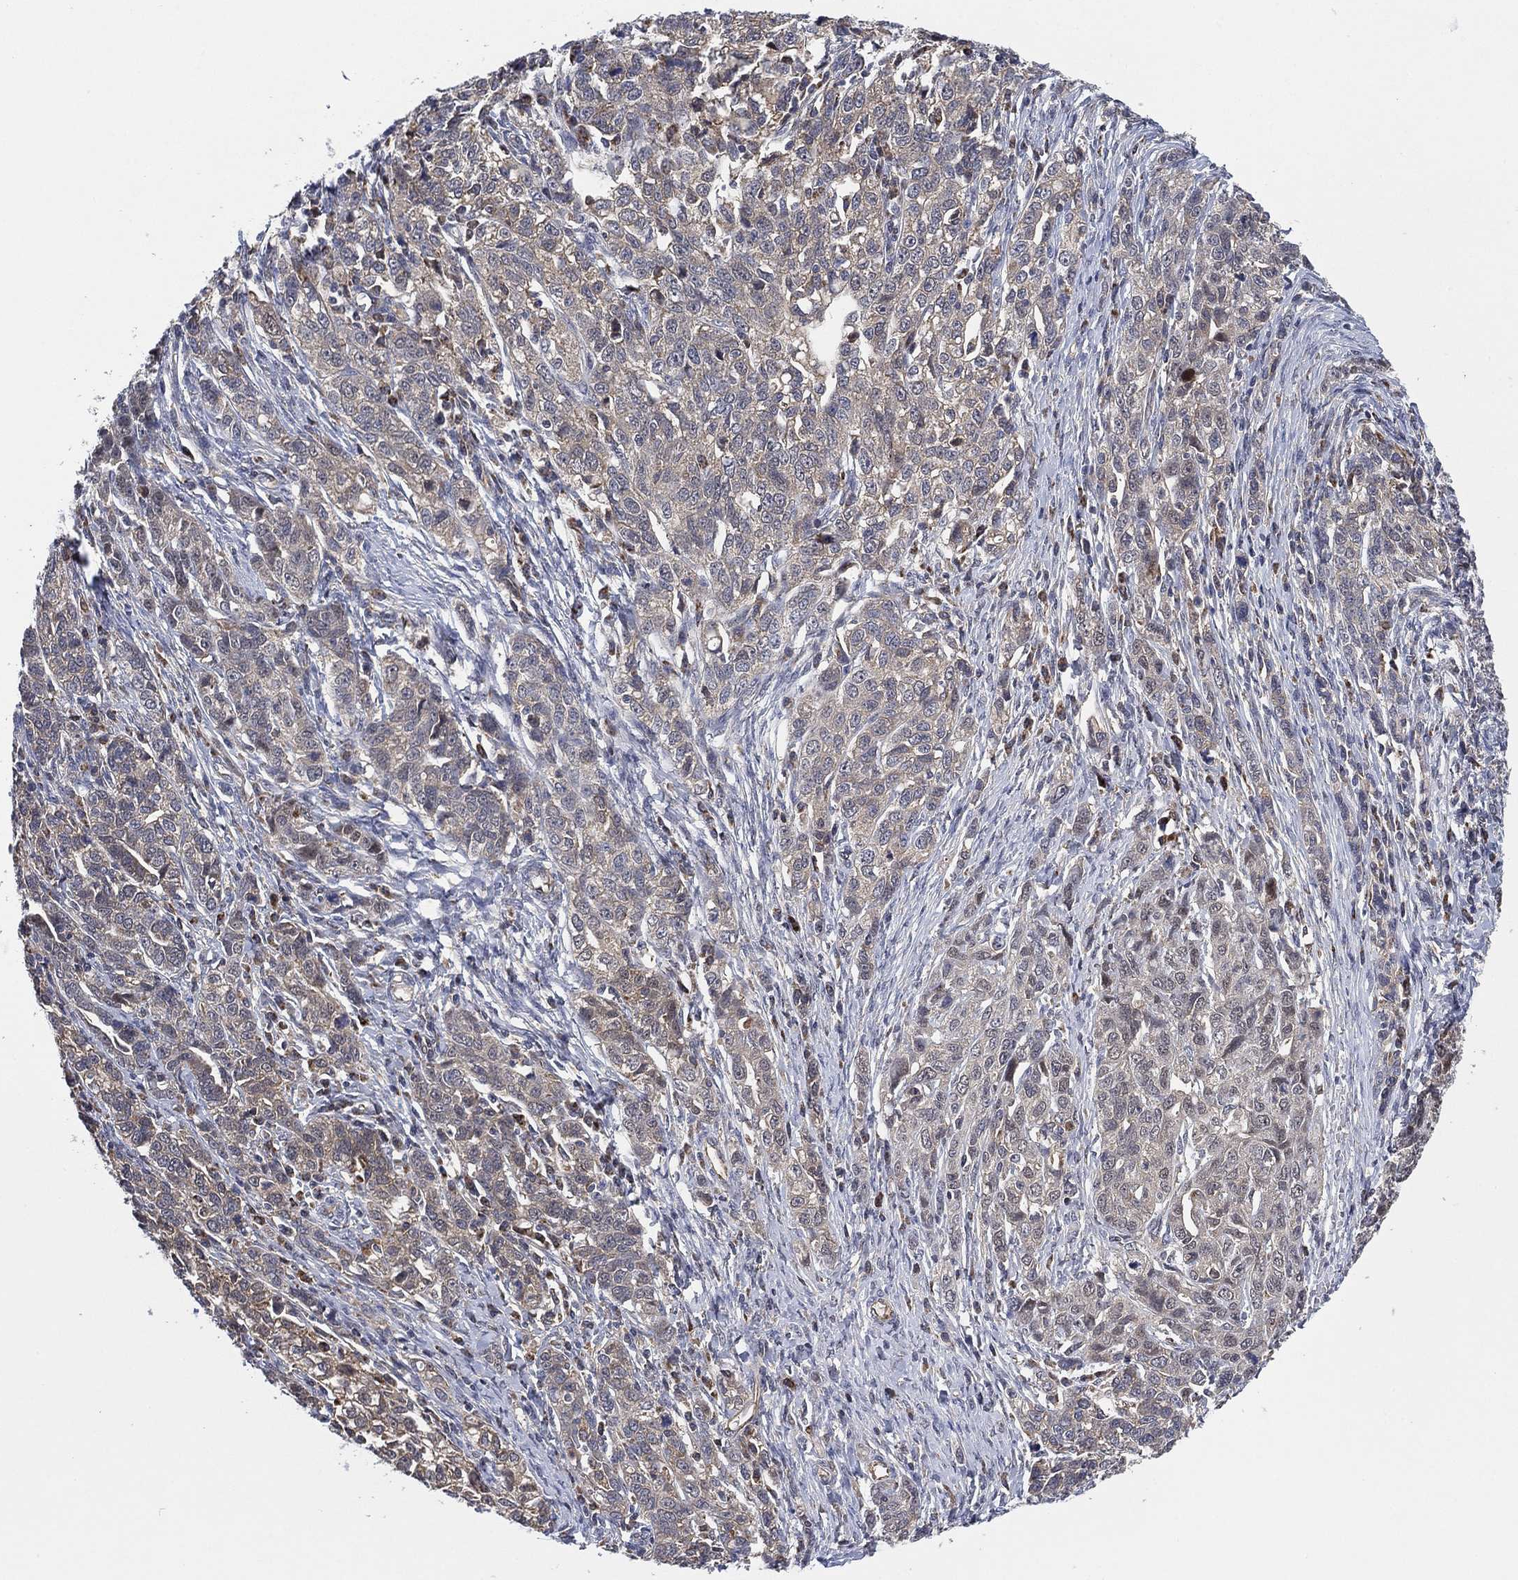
{"staining": {"intensity": "negative", "quantity": "none", "location": "none"}, "tissue": "ovarian cancer", "cell_type": "Tumor cells", "image_type": "cancer", "snomed": [{"axis": "morphology", "description": "Cystadenocarcinoma, serous, NOS"}, {"axis": "topography", "description": "Ovary"}], "caption": "Tumor cells are negative for brown protein staining in ovarian cancer. (Brightfield microscopy of DAB IHC at high magnification).", "gene": "FES", "patient": {"sex": "female", "age": 71}}